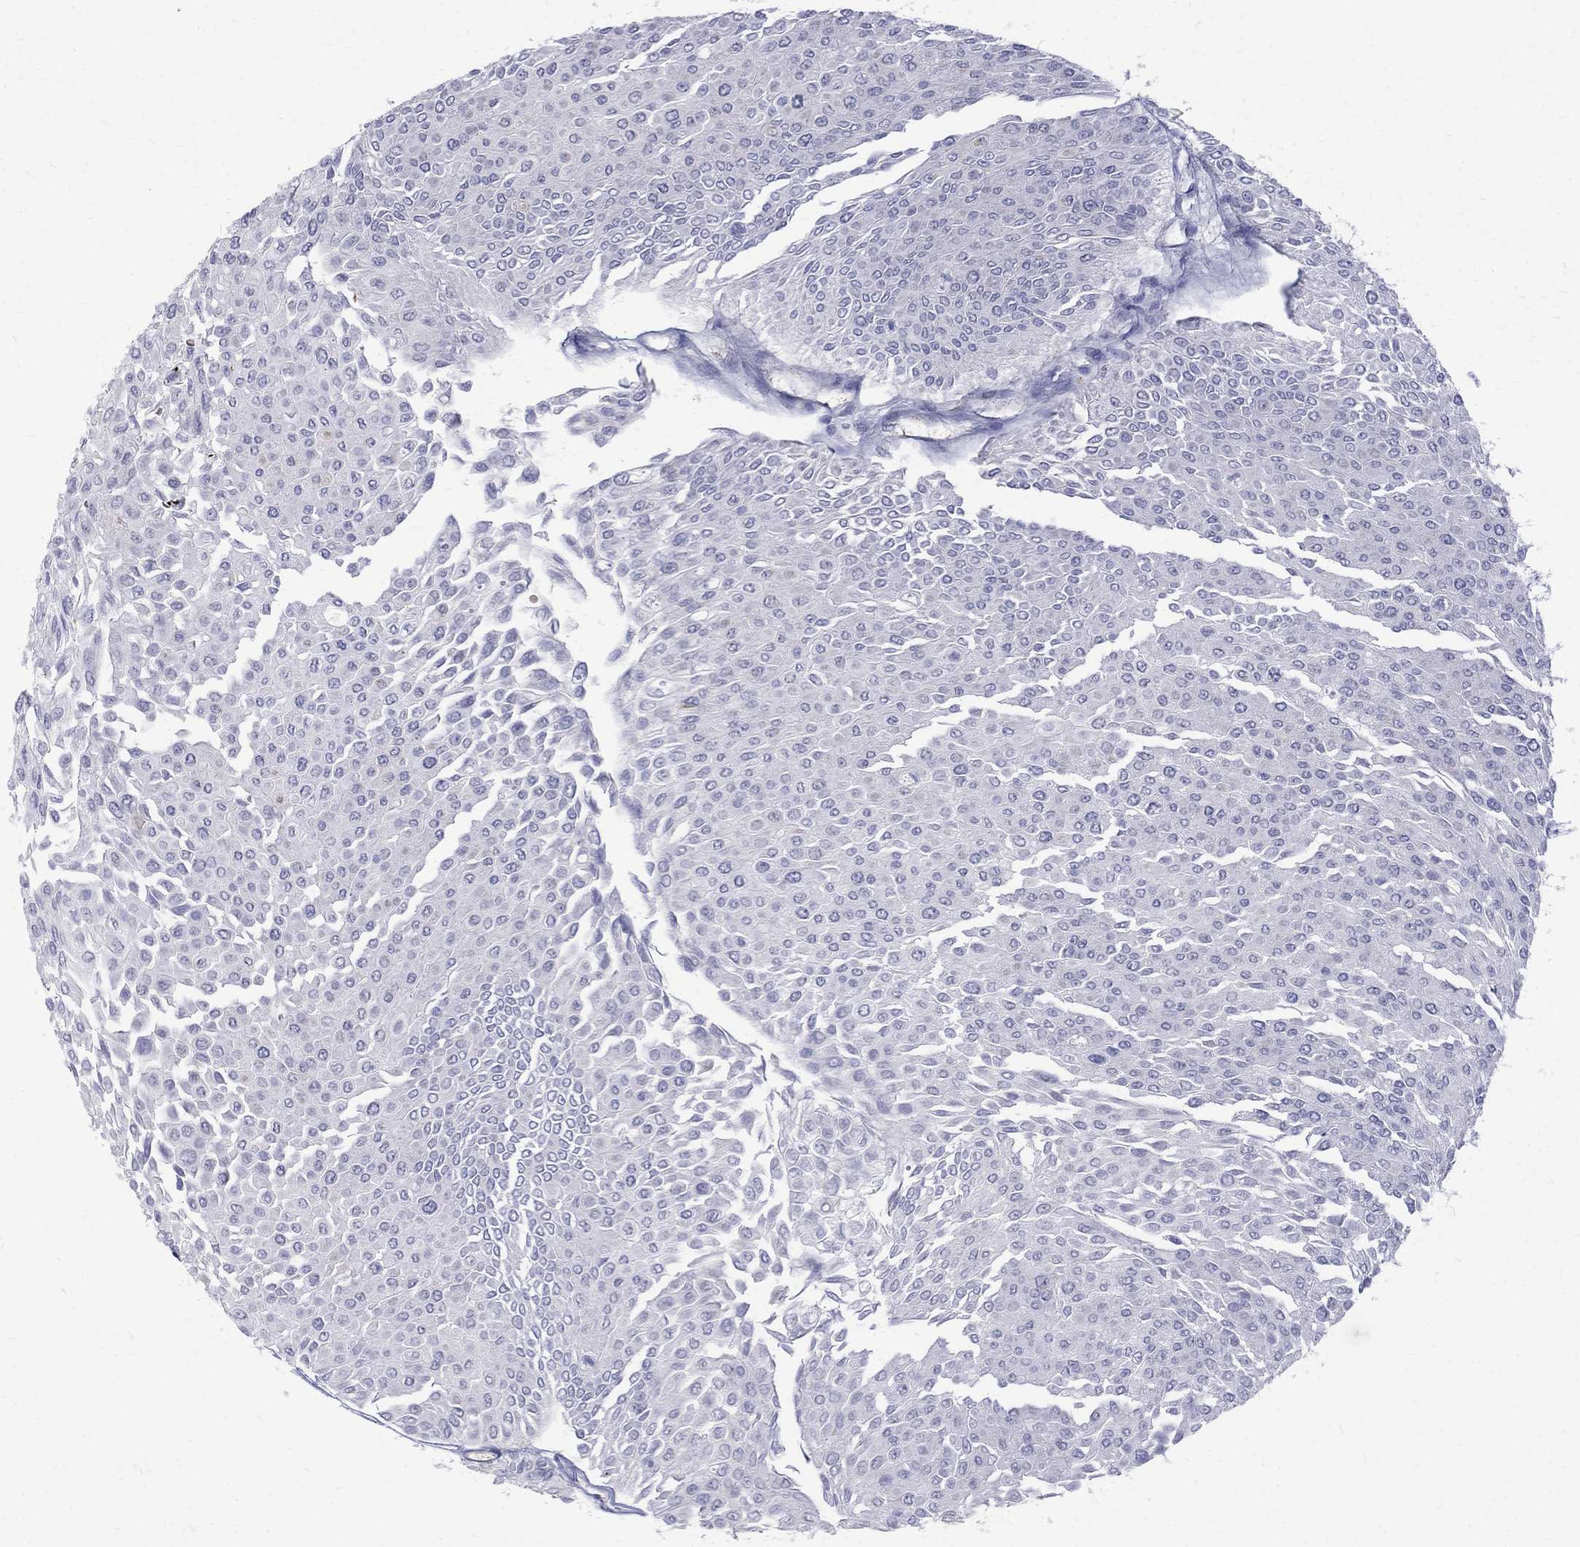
{"staining": {"intensity": "negative", "quantity": "none", "location": "none"}, "tissue": "urothelial cancer", "cell_type": "Tumor cells", "image_type": "cancer", "snomed": [{"axis": "morphology", "description": "Urothelial carcinoma, Low grade"}, {"axis": "topography", "description": "Urinary bladder"}], "caption": "DAB (3,3'-diaminobenzidine) immunohistochemical staining of human urothelial cancer shows no significant expression in tumor cells.", "gene": "AGER", "patient": {"sex": "male", "age": 67}}